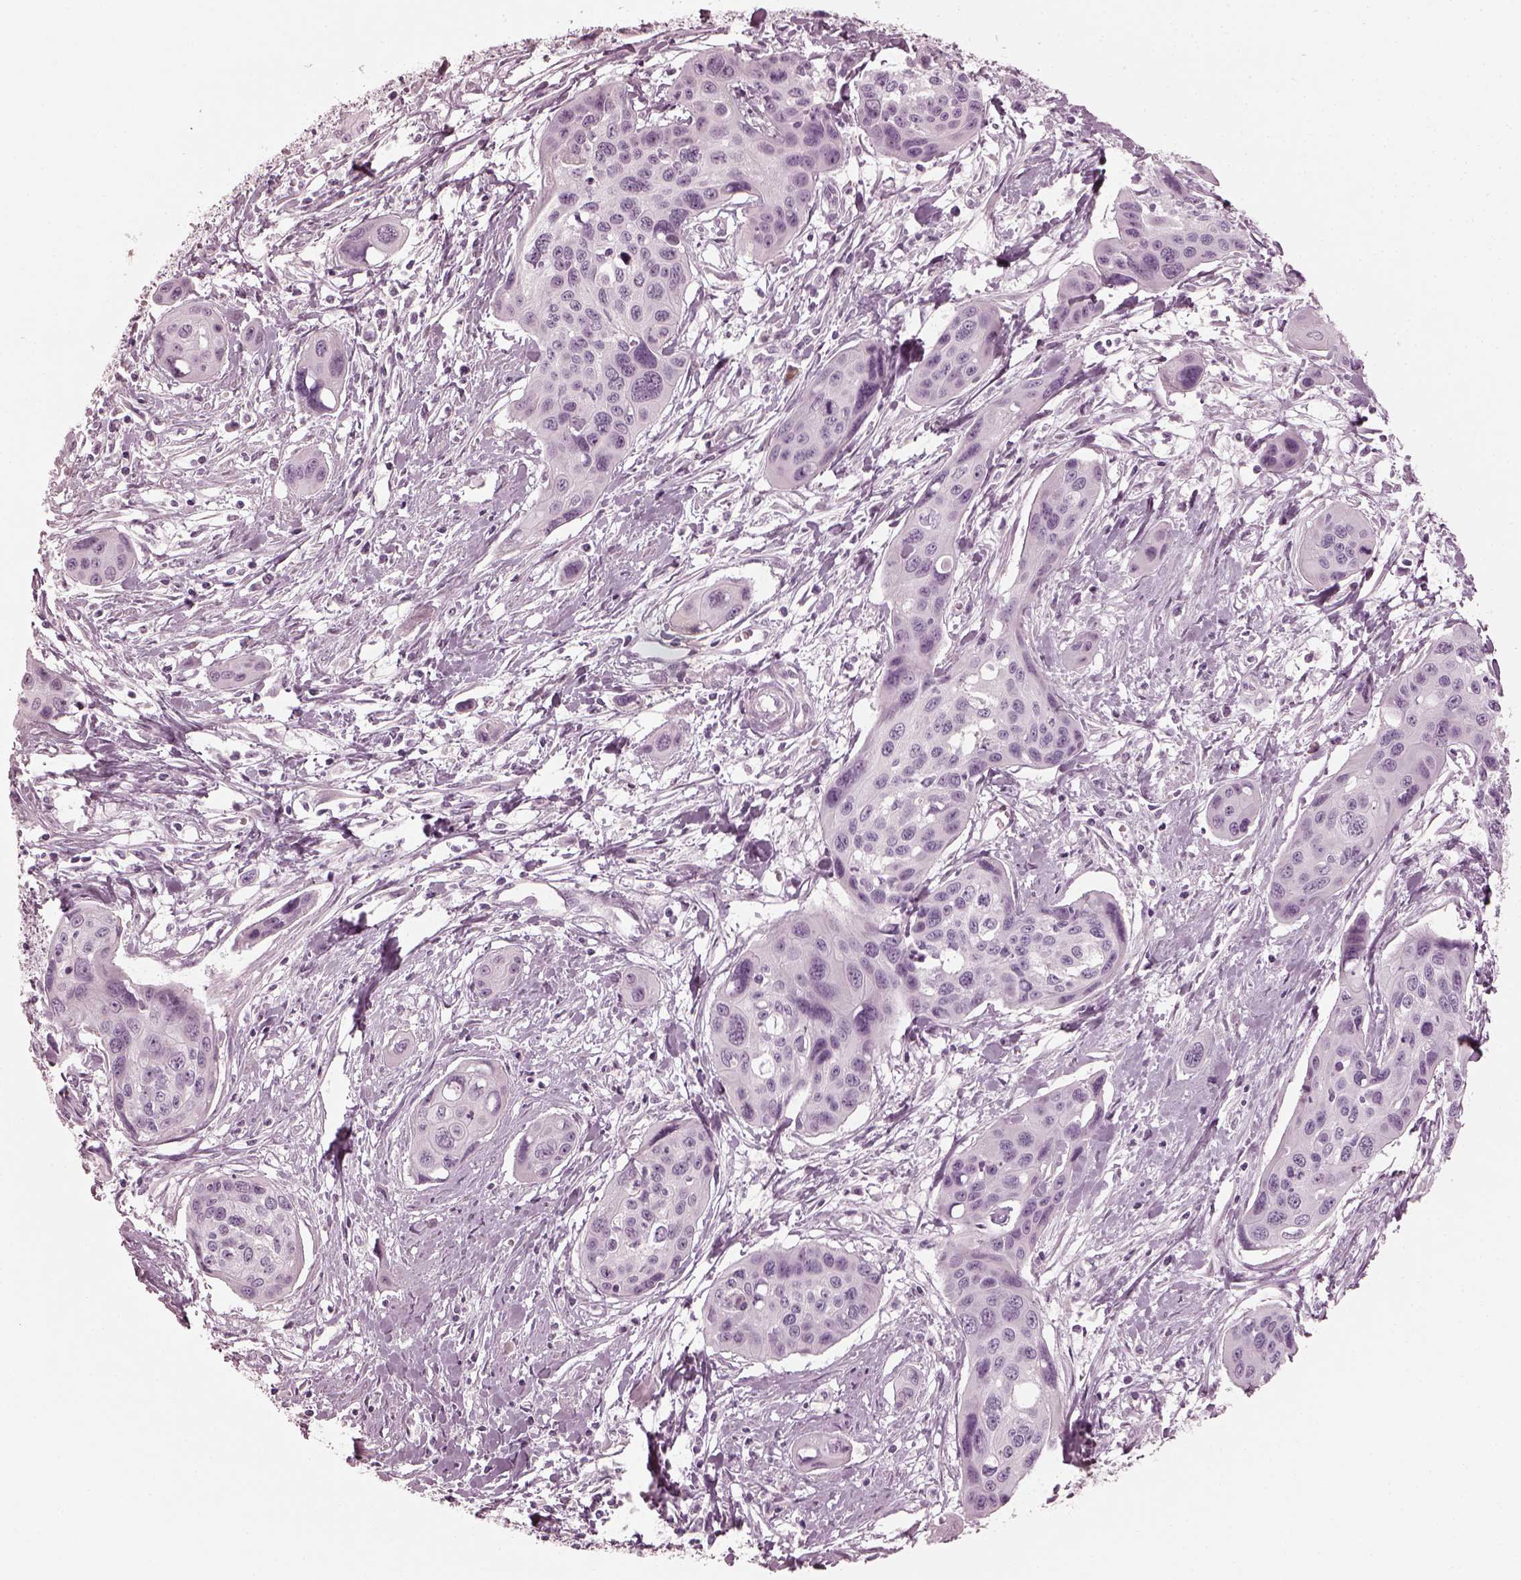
{"staining": {"intensity": "negative", "quantity": "none", "location": "none"}, "tissue": "cervical cancer", "cell_type": "Tumor cells", "image_type": "cancer", "snomed": [{"axis": "morphology", "description": "Squamous cell carcinoma, NOS"}, {"axis": "topography", "description": "Cervix"}], "caption": "High power microscopy photomicrograph of an immunohistochemistry micrograph of cervical squamous cell carcinoma, revealing no significant positivity in tumor cells.", "gene": "SAXO2", "patient": {"sex": "female", "age": 31}}